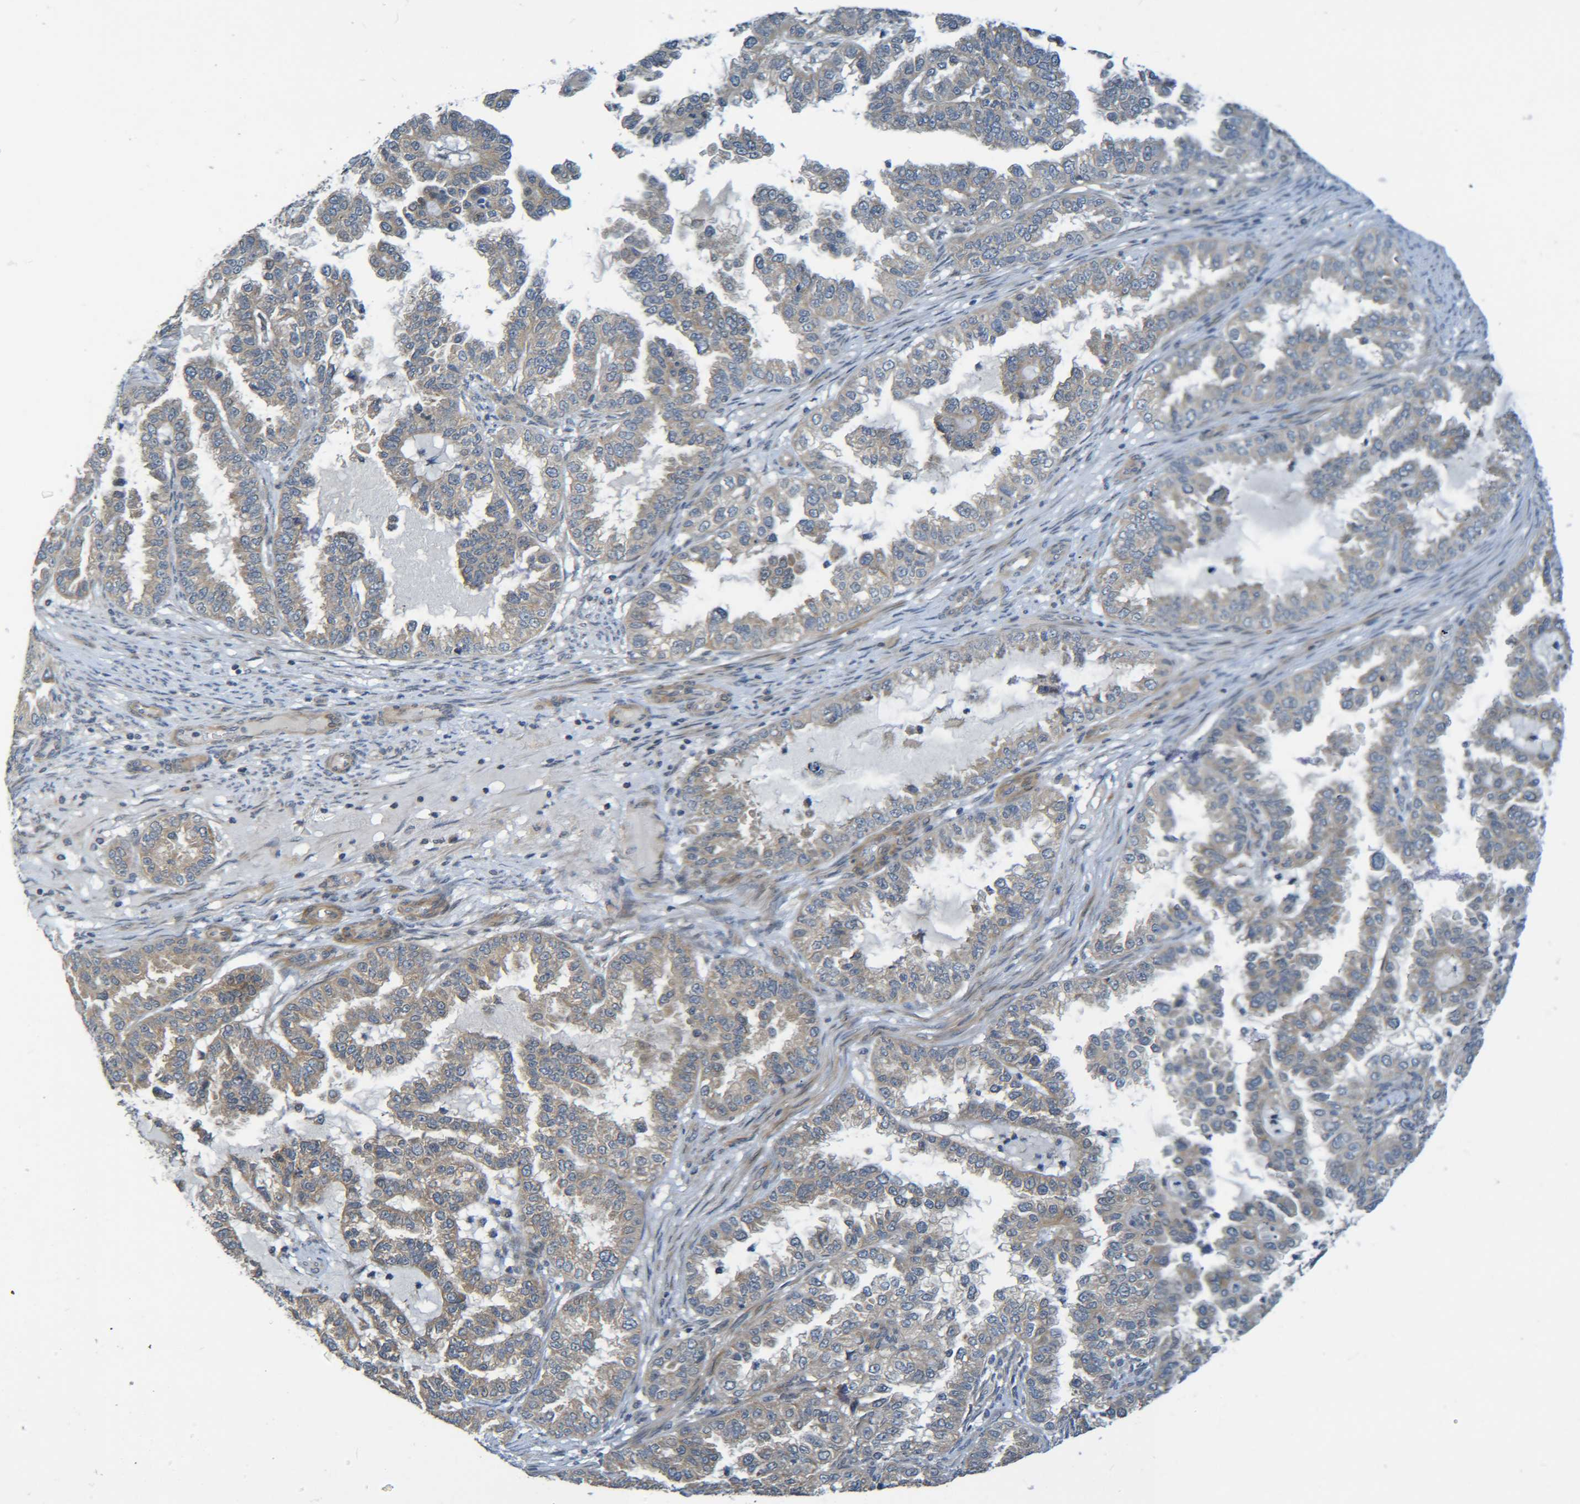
{"staining": {"intensity": "moderate", "quantity": ">75%", "location": "cytoplasmic/membranous"}, "tissue": "endometrial cancer", "cell_type": "Tumor cells", "image_type": "cancer", "snomed": [{"axis": "morphology", "description": "Adenocarcinoma, NOS"}, {"axis": "topography", "description": "Endometrium"}], "caption": "Protein expression analysis of human endometrial adenocarcinoma reveals moderate cytoplasmic/membranous expression in about >75% of tumor cells.", "gene": "CYP4F2", "patient": {"sex": "female", "age": 85}}